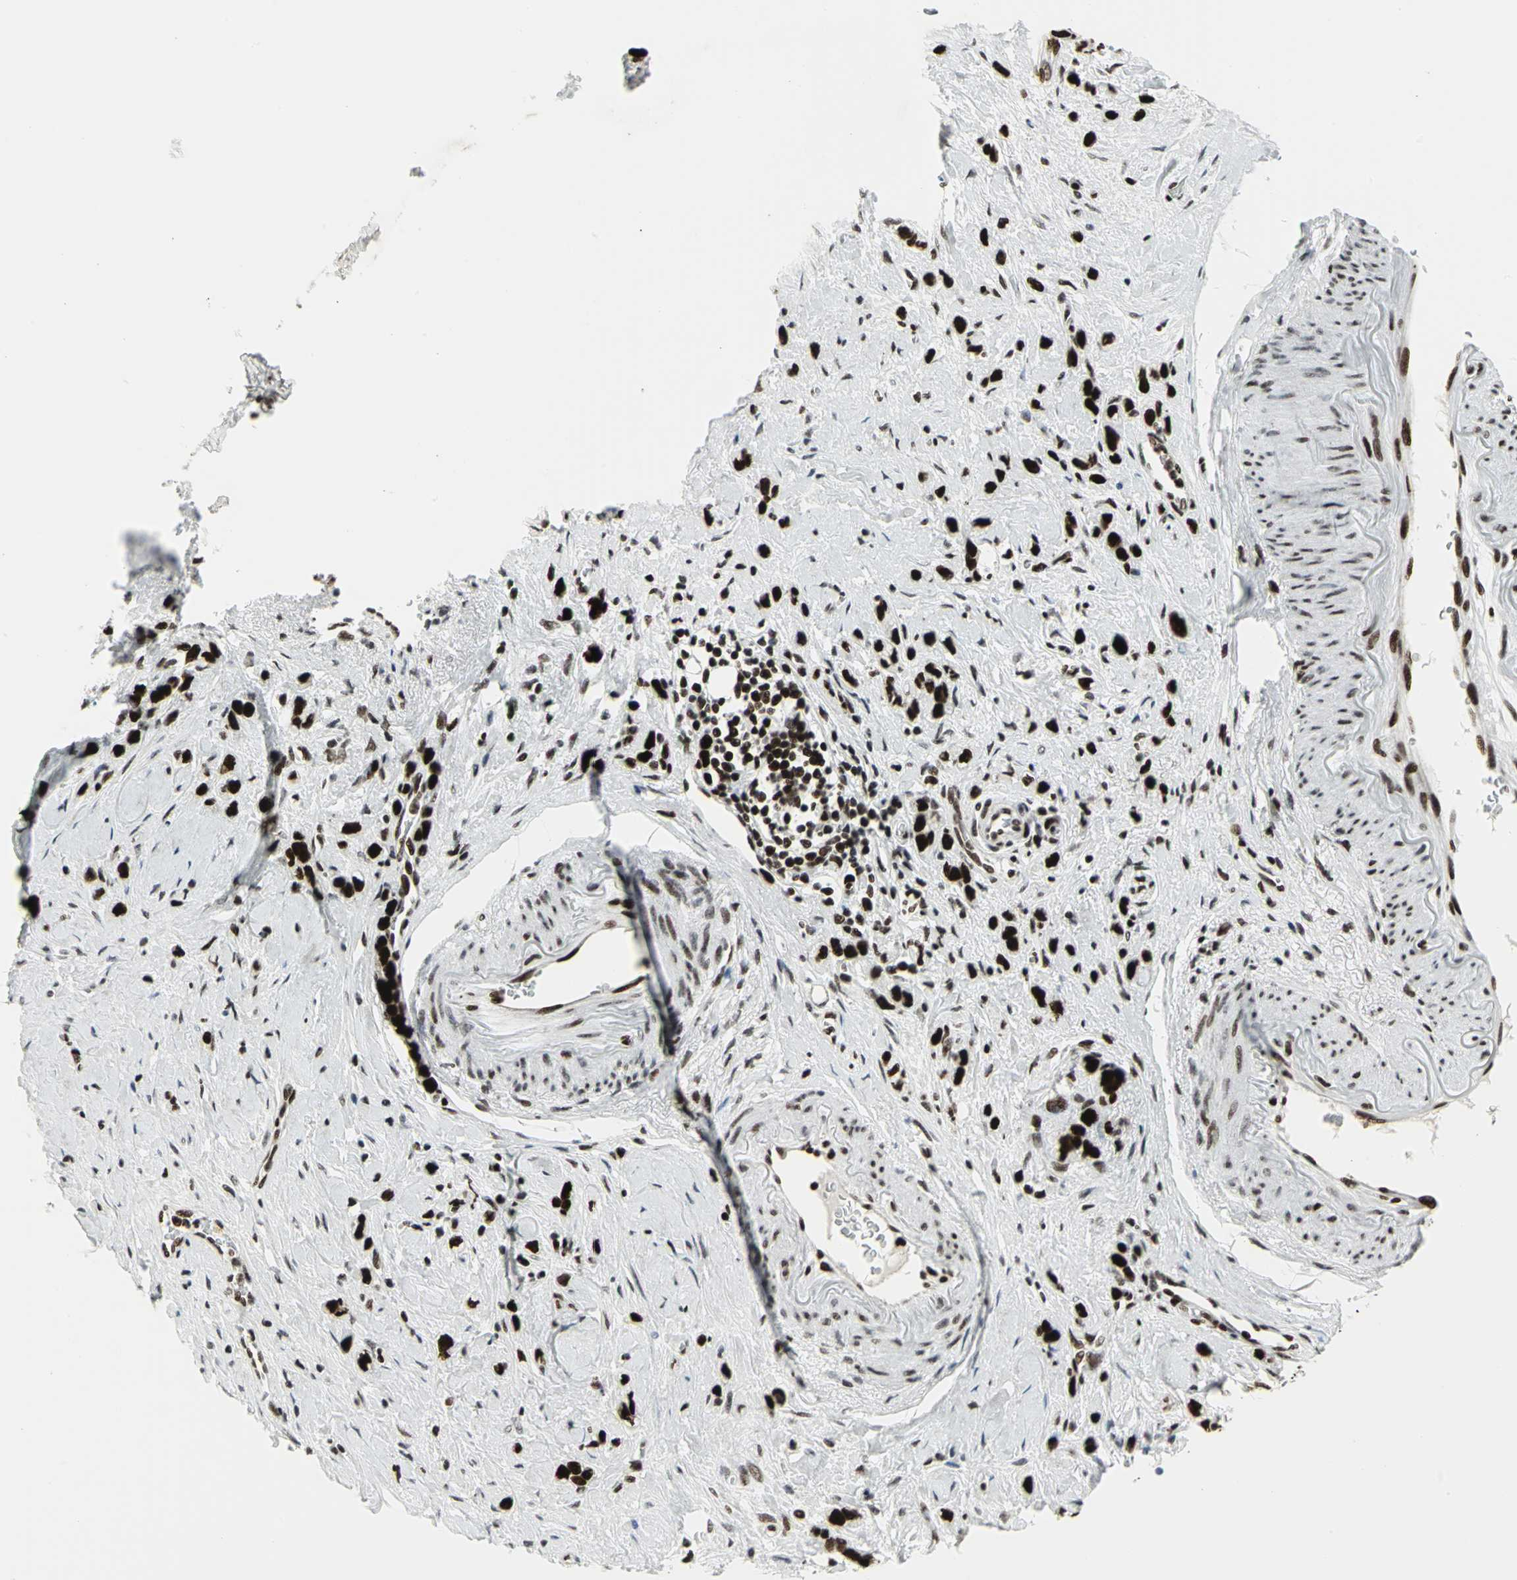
{"staining": {"intensity": "strong", "quantity": ">75%", "location": "nuclear"}, "tissue": "stomach cancer", "cell_type": "Tumor cells", "image_type": "cancer", "snomed": [{"axis": "morphology", "description": "Normal tissue, NOS"}, {"axis": "morphology", "description": "Adenocarcinoma, NOS"}, {"axis": "morphology", "description": "Adenocarcinoma, High grade"}, {"axis": "topography", "description": "Stomach, upper"}, {"axis": "topography", "description": "Stomach"}], "caption": "Stomach cancer (adenocarcinoma) was stained to show a protein in brown. There is high levels of strong nuclear positivity in approximately >75% of tumor cells.", "gene": "SMARCA4", "patient": {"sex": "female", "age": 65}}